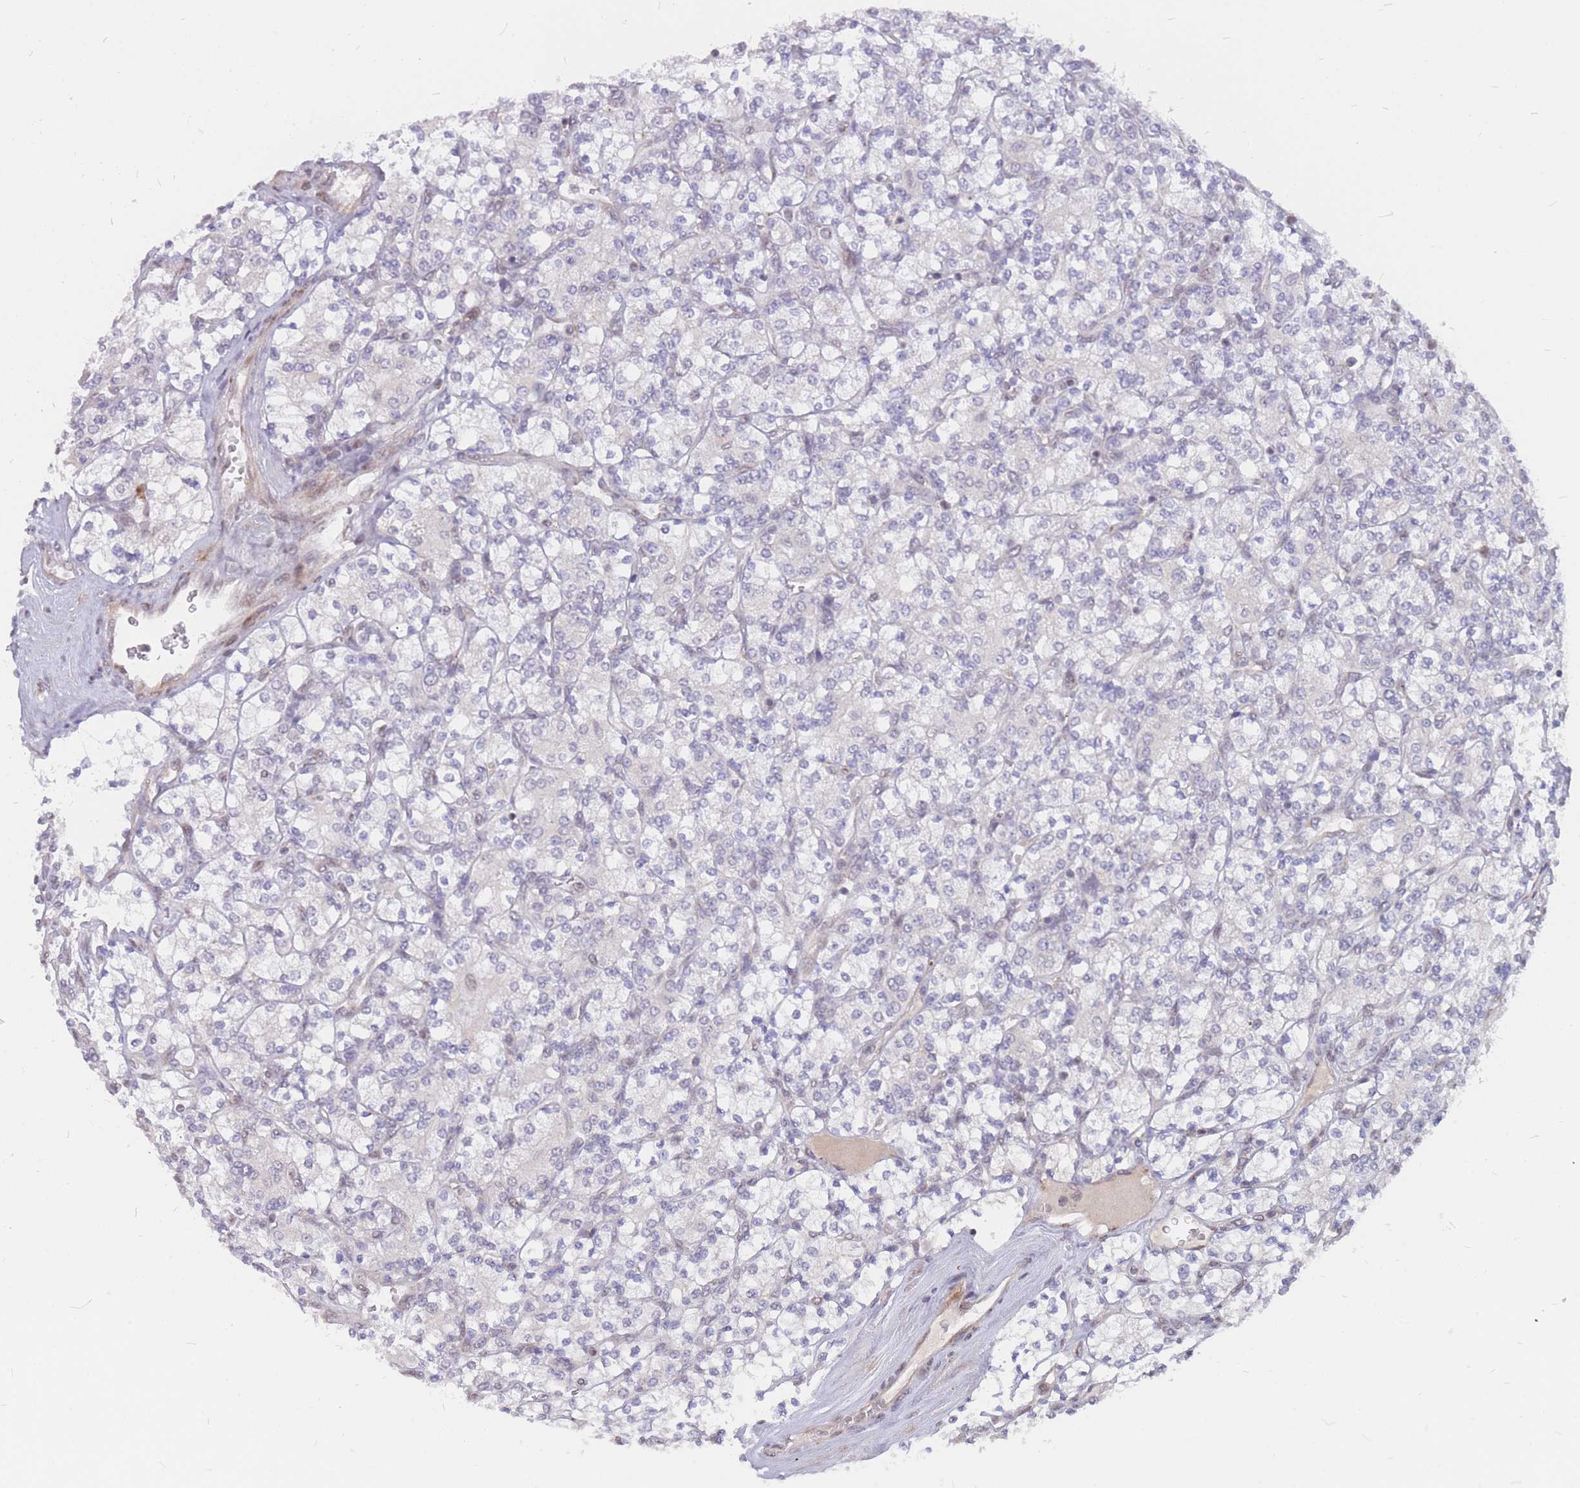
{"staining": {"intensity": "negative", "quantity": "none", "location": "none"}, "tissue": "renal cancer", "cell_type": "Tumor cells", "image_type": "cancer", "snomed": [{"axis": "morphology", "description": "Adenocarcinoma, NOS"}, {"axis": "topography", "description": "Kidney"}], "caption": "Immunohistochemistry (IHC) image of adenocarcinoma (renal) stained for a protein (brown), which reveals no staining in tumor cells.", "gene": "ADD2", "patient": {"sex": "male", "age": 77}}